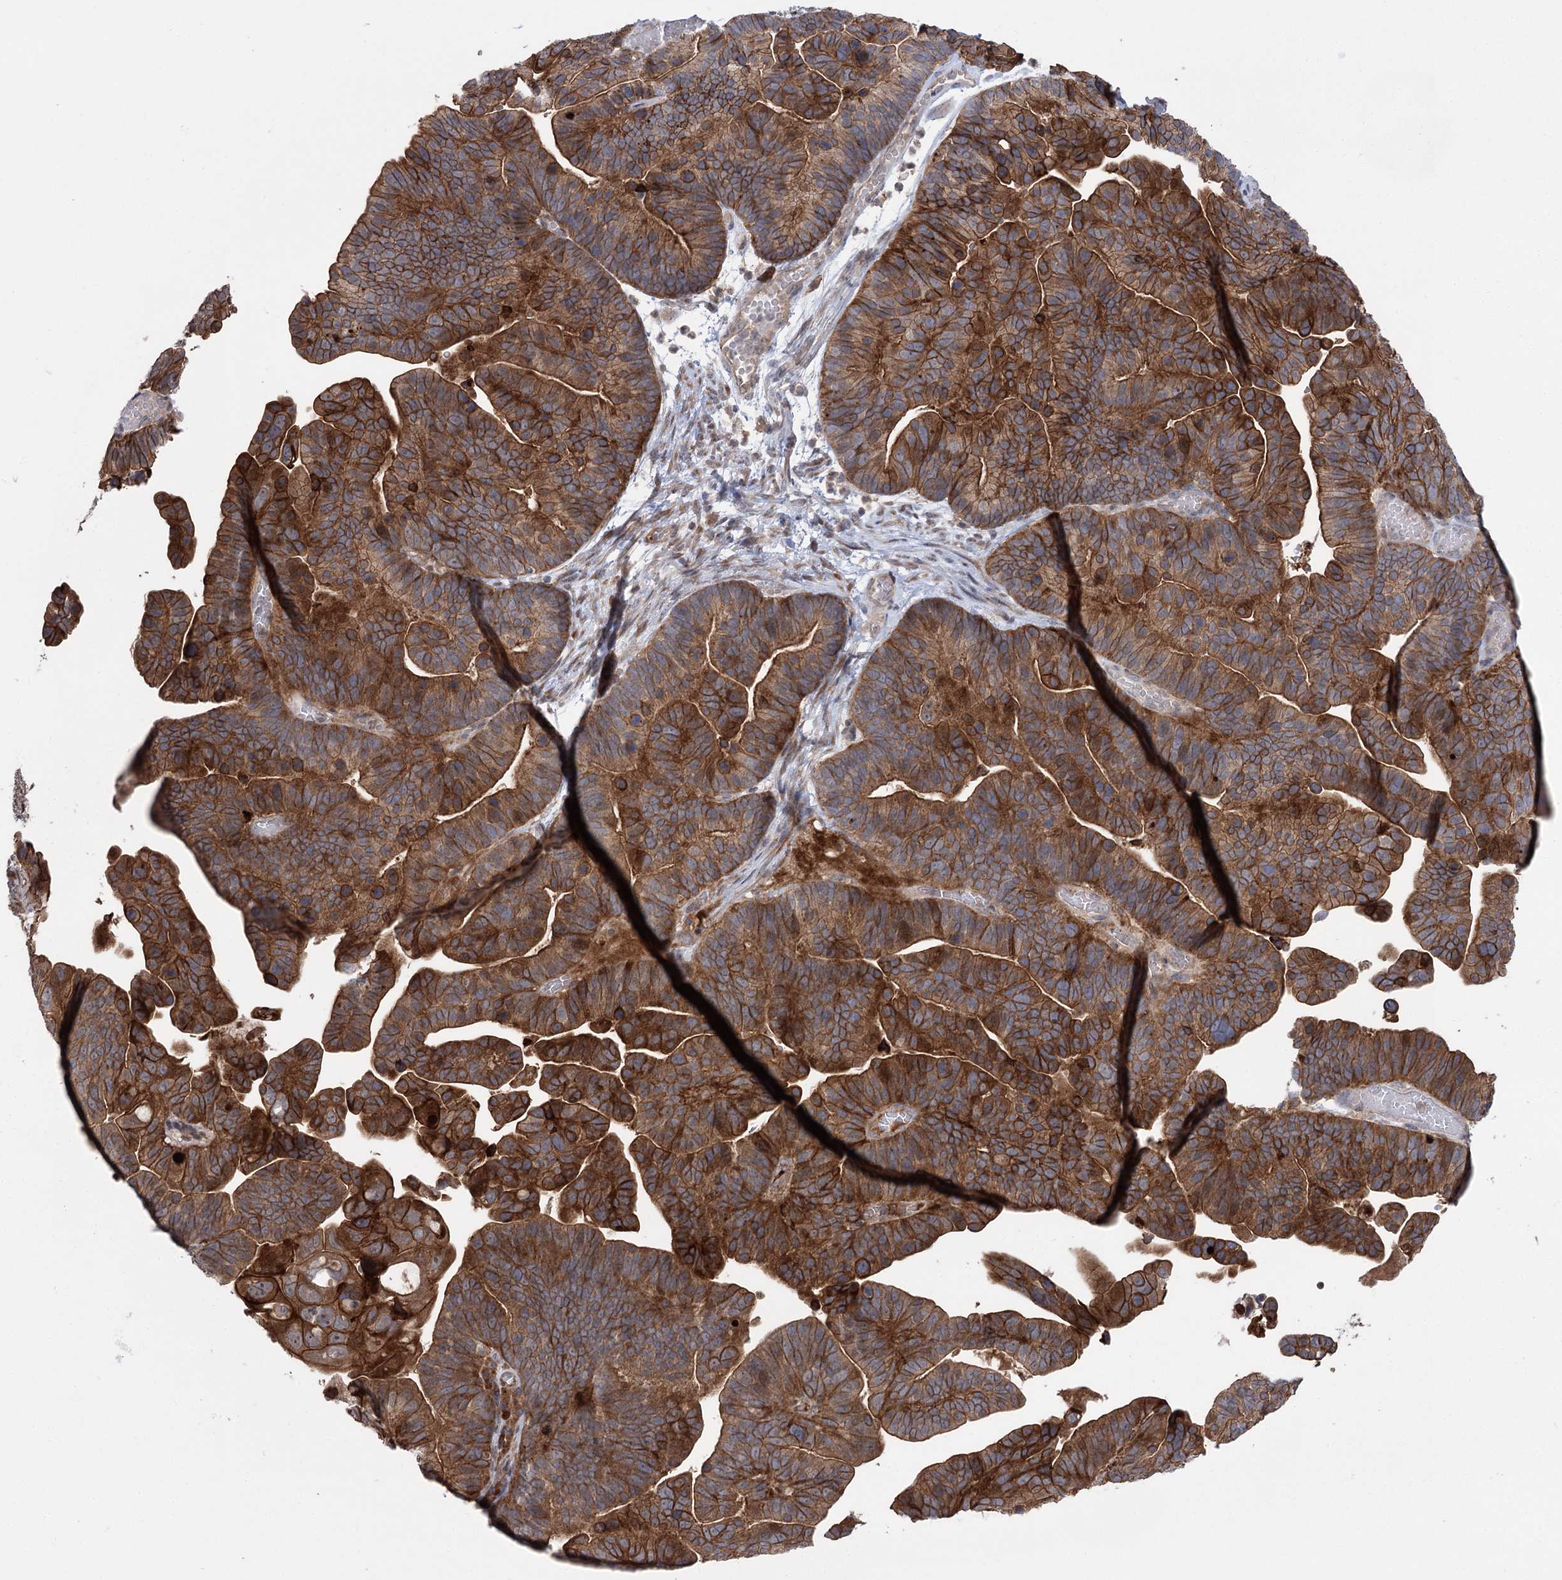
{"staining": {"intensity": "strong", "quantity": ">75%", "location": "cytoplasmic/membranous"}, "tissue": "ovarian cancer", "cell_type": "Tumor cells", "image_type": "cancer", "snomed": [{"axis": "morphology", "description": "Cystadenocarcinoma, serous, NOS"}, {"axis": "topography", "description": "Ovary"}], "caption": "This is a micrograph of immunohistochemistry staining of ovarian serous cystadenocarcinoma, which shows strong staining in the cytoplasmic/membranous of tumor cells.", "gene": "KCNN2", "patient": {"sex": "female", "age": 56}}